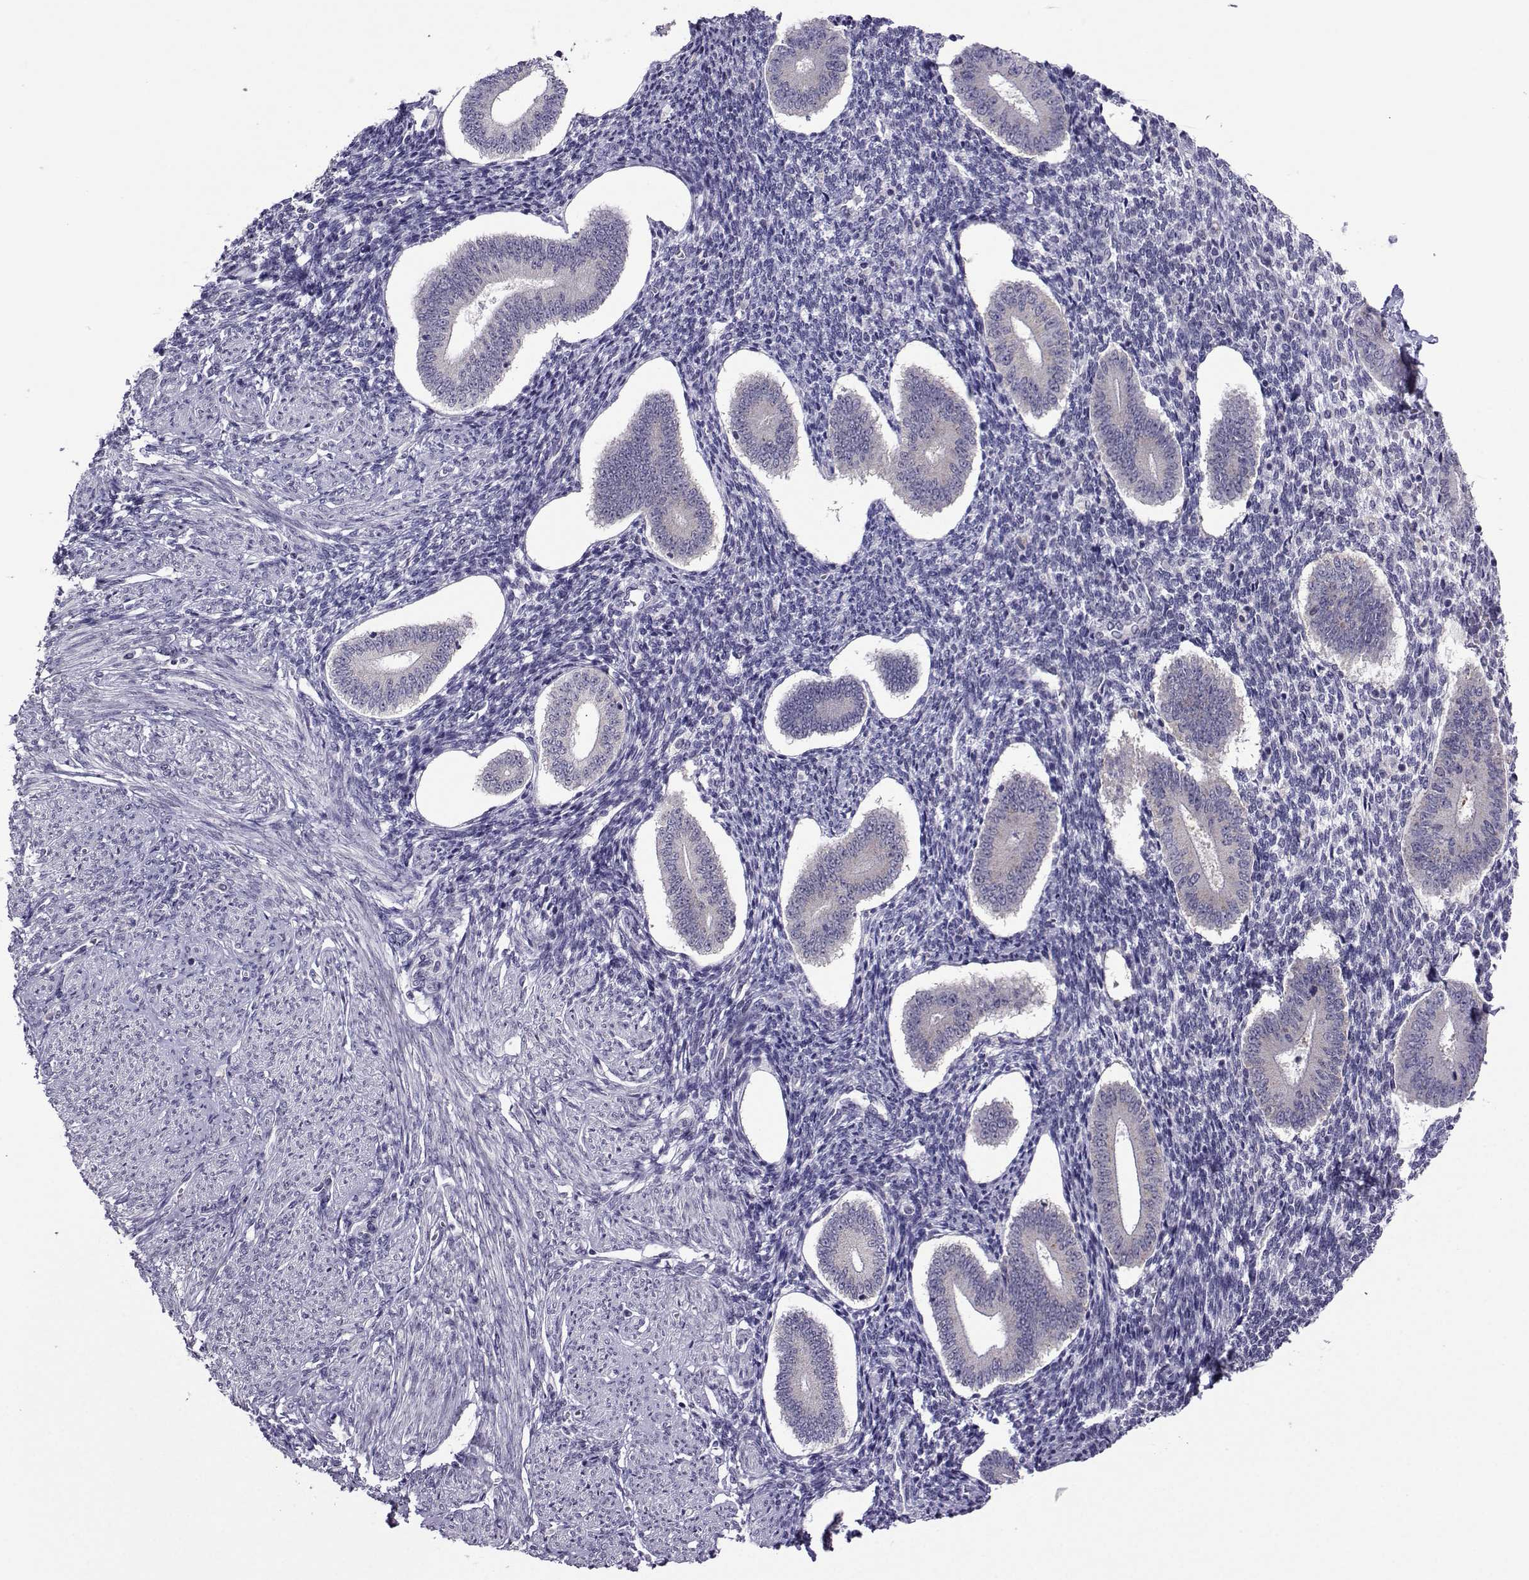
{"staining": {"intensity": "negative", "quantity": "none", "location": "none"}, "tissue": "endometrium", "cell_type": "Cells in endometrial stroma", "image_type": "normal", "snomed": [{"axis": "morphology", "description": "Normal tissue, NOS"}, {"axis": "topography", "description": "Endometrium"}], "caption": "Photomicrograph shows no significant protein expression in cells in endometrial stroma of benign endometrium.", "gene": "DDX20", "patient": {"sex": "female", "age": 40}}